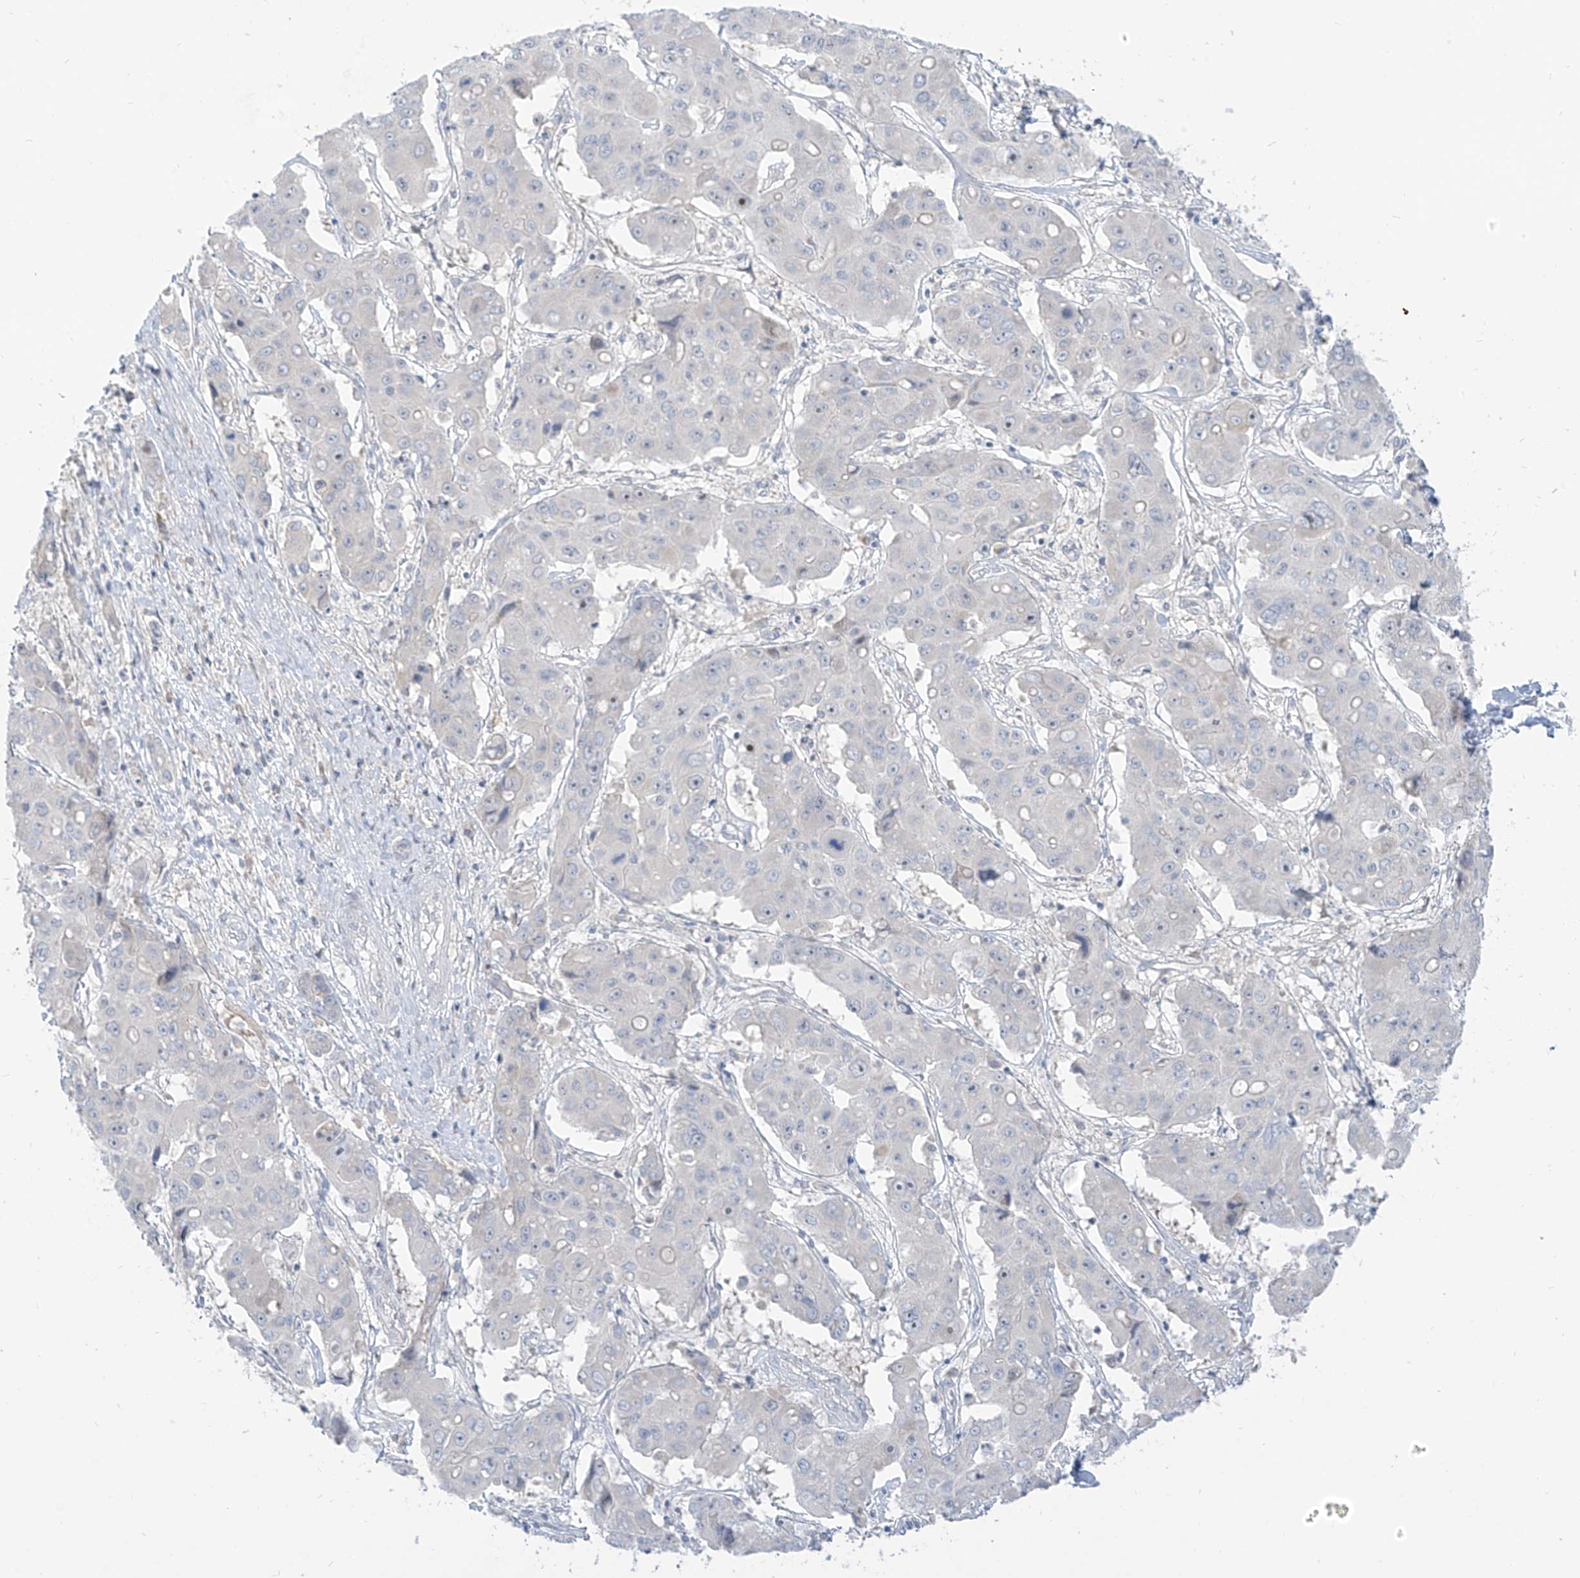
{"staining": {"intensity": "negative", "quantity": "none", "location": "none"}, "tissue": "liver cancer", "cell_type": "Tumor cells", "image_type": "cancer", "snomed": [{"axis": "morphology", "description": "Cholangiocarcinoma"}, {"axis": "topography", "description": "Liver"}], "caption": "This is a micrograph of immunohistochemistry (IHC) staining of liver cancer (cholangiocarcinoma), which shows no staining in tumor cells.", "gene": "C2orf42", "patient": {"sex": "male", "age": 67}}